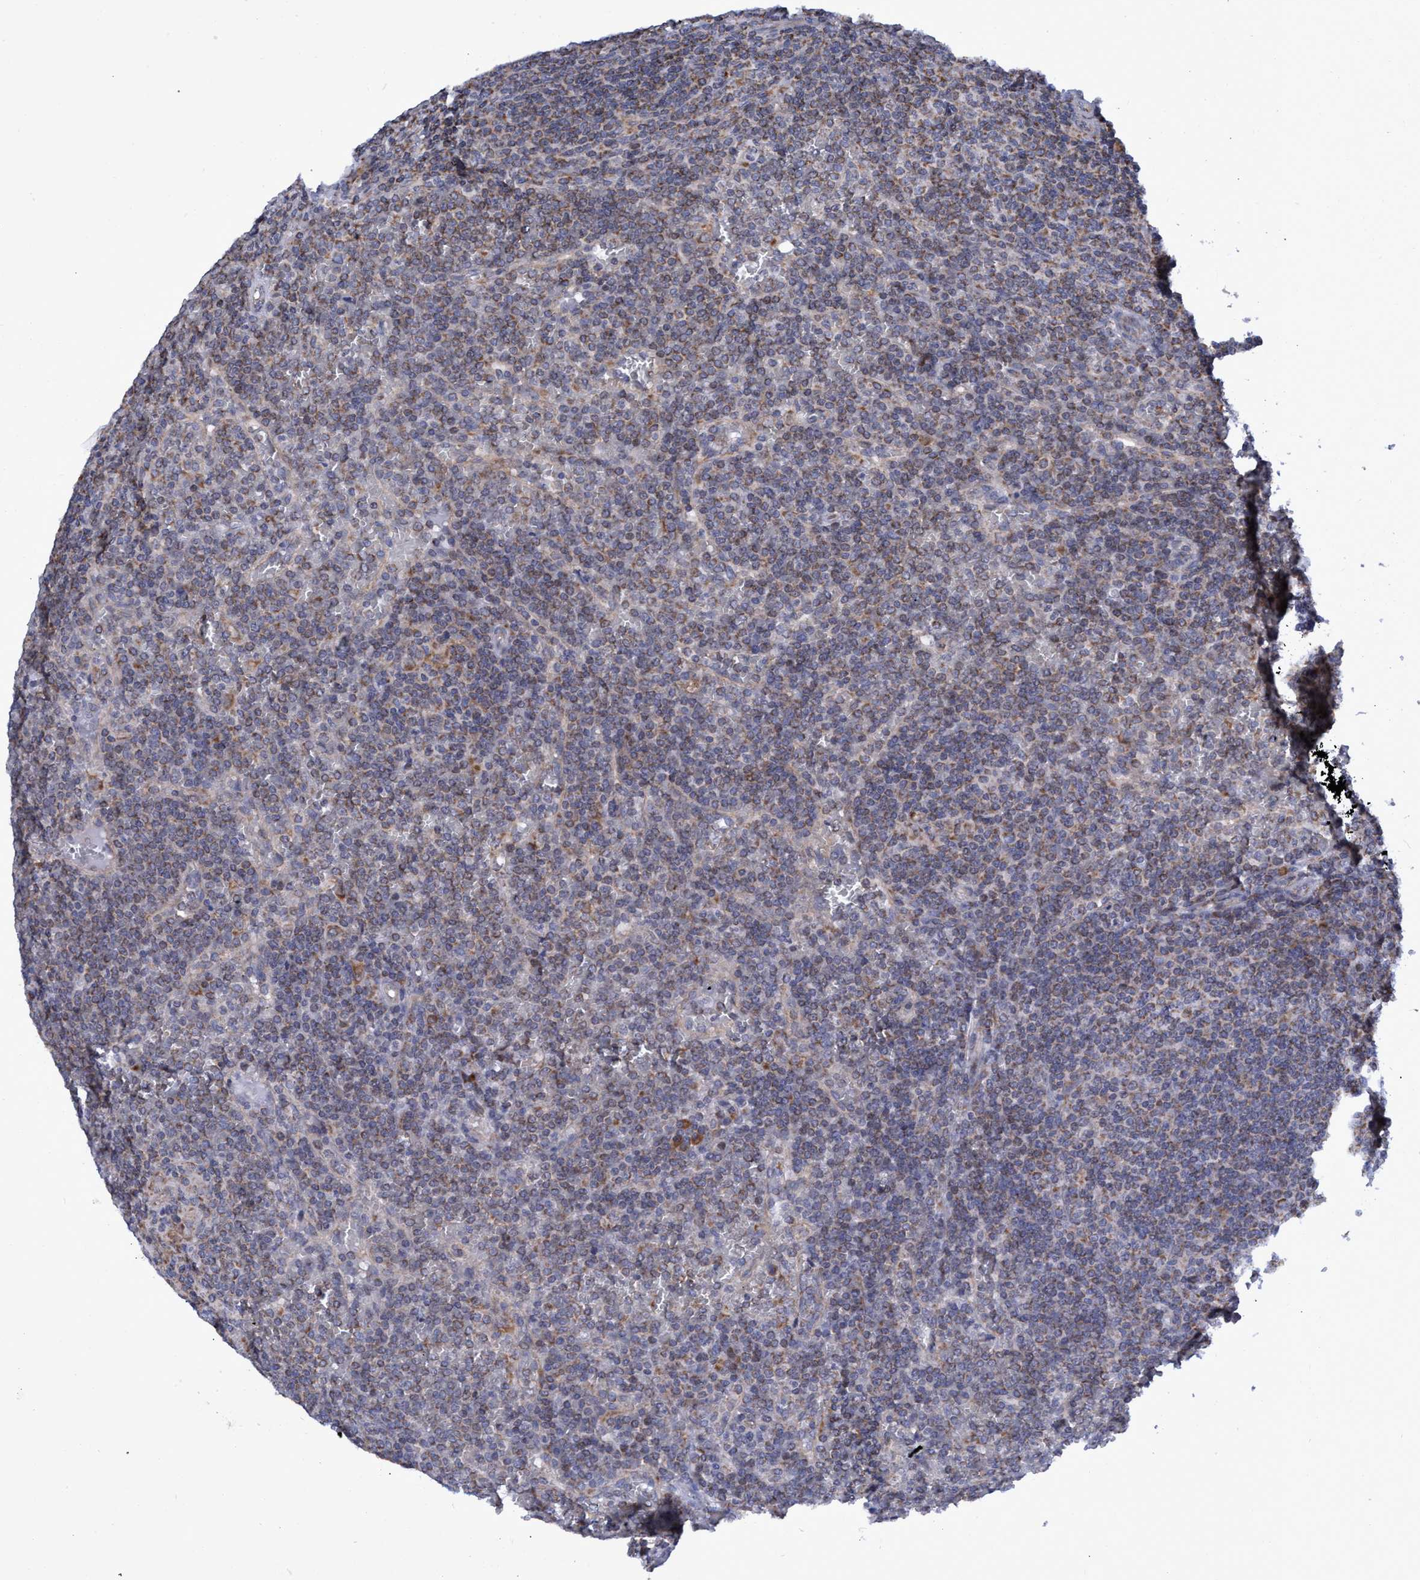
{"staining": {"intensity": "weak", "quantity": "25%-75%", "location": "cytoplasmic/membranous"}, "tissue": "lymphoma", "cell_type": "Tumor cells", "image_type": "cancer", "snomed": [{"axis": "morphology", "description": "Malignant lymphoma, non-Hodgkin's type, Low grade"}, {"axis": "topography", "description": "Spleen"}], "caption": "Tumor cells display low levels of weak cytoplasmic/membranous expression in approximately 25%-75% of cells in lymphoma.", "gene": "NAT16", "patient": {"sex": "female", "age": 19}}